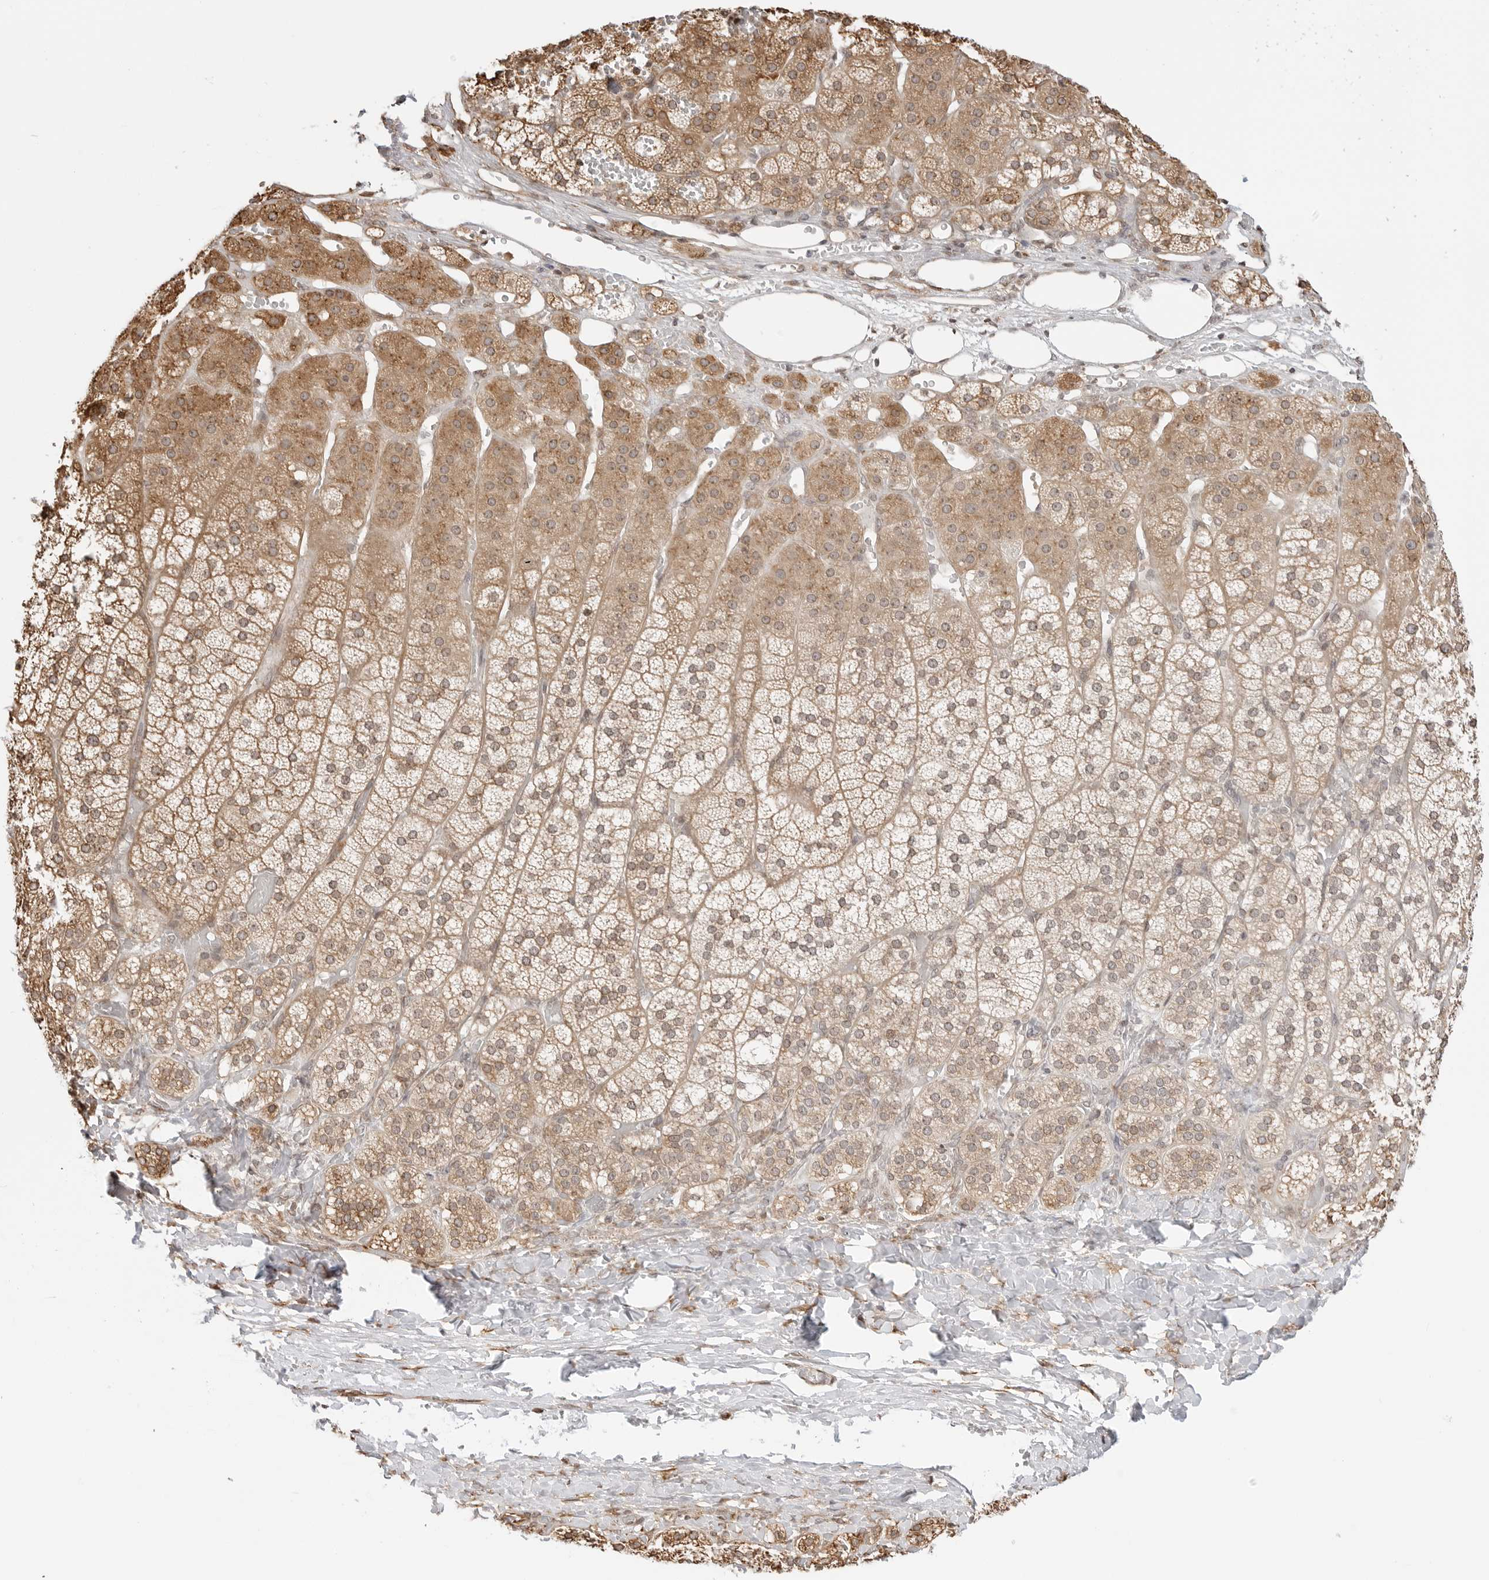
{"staining": {"intensity": "moderate", "quantity": ">75%", "location": "cytoplasmic/membranous"}, "tissue": "adrenal gland", "cell_type": "Glandular cells", "image_type": "normal", "snomed": [{"axis": "morphology", "description": "Normal tissue, NOS"}, {"axis": "topography", "description": "Adrenal gland"}], "caption": "IHC micrograph of benign adrenal gland: adrenal gland stained using IHC shows medium levels of moderate protein expression localized specifically in the cytoplasmic/membranous of glandular cells, appearing as a cytoplasmic/membranous brown color.", "gene": "FKBP14", "patient": {"sex": "female", "age": 44}}